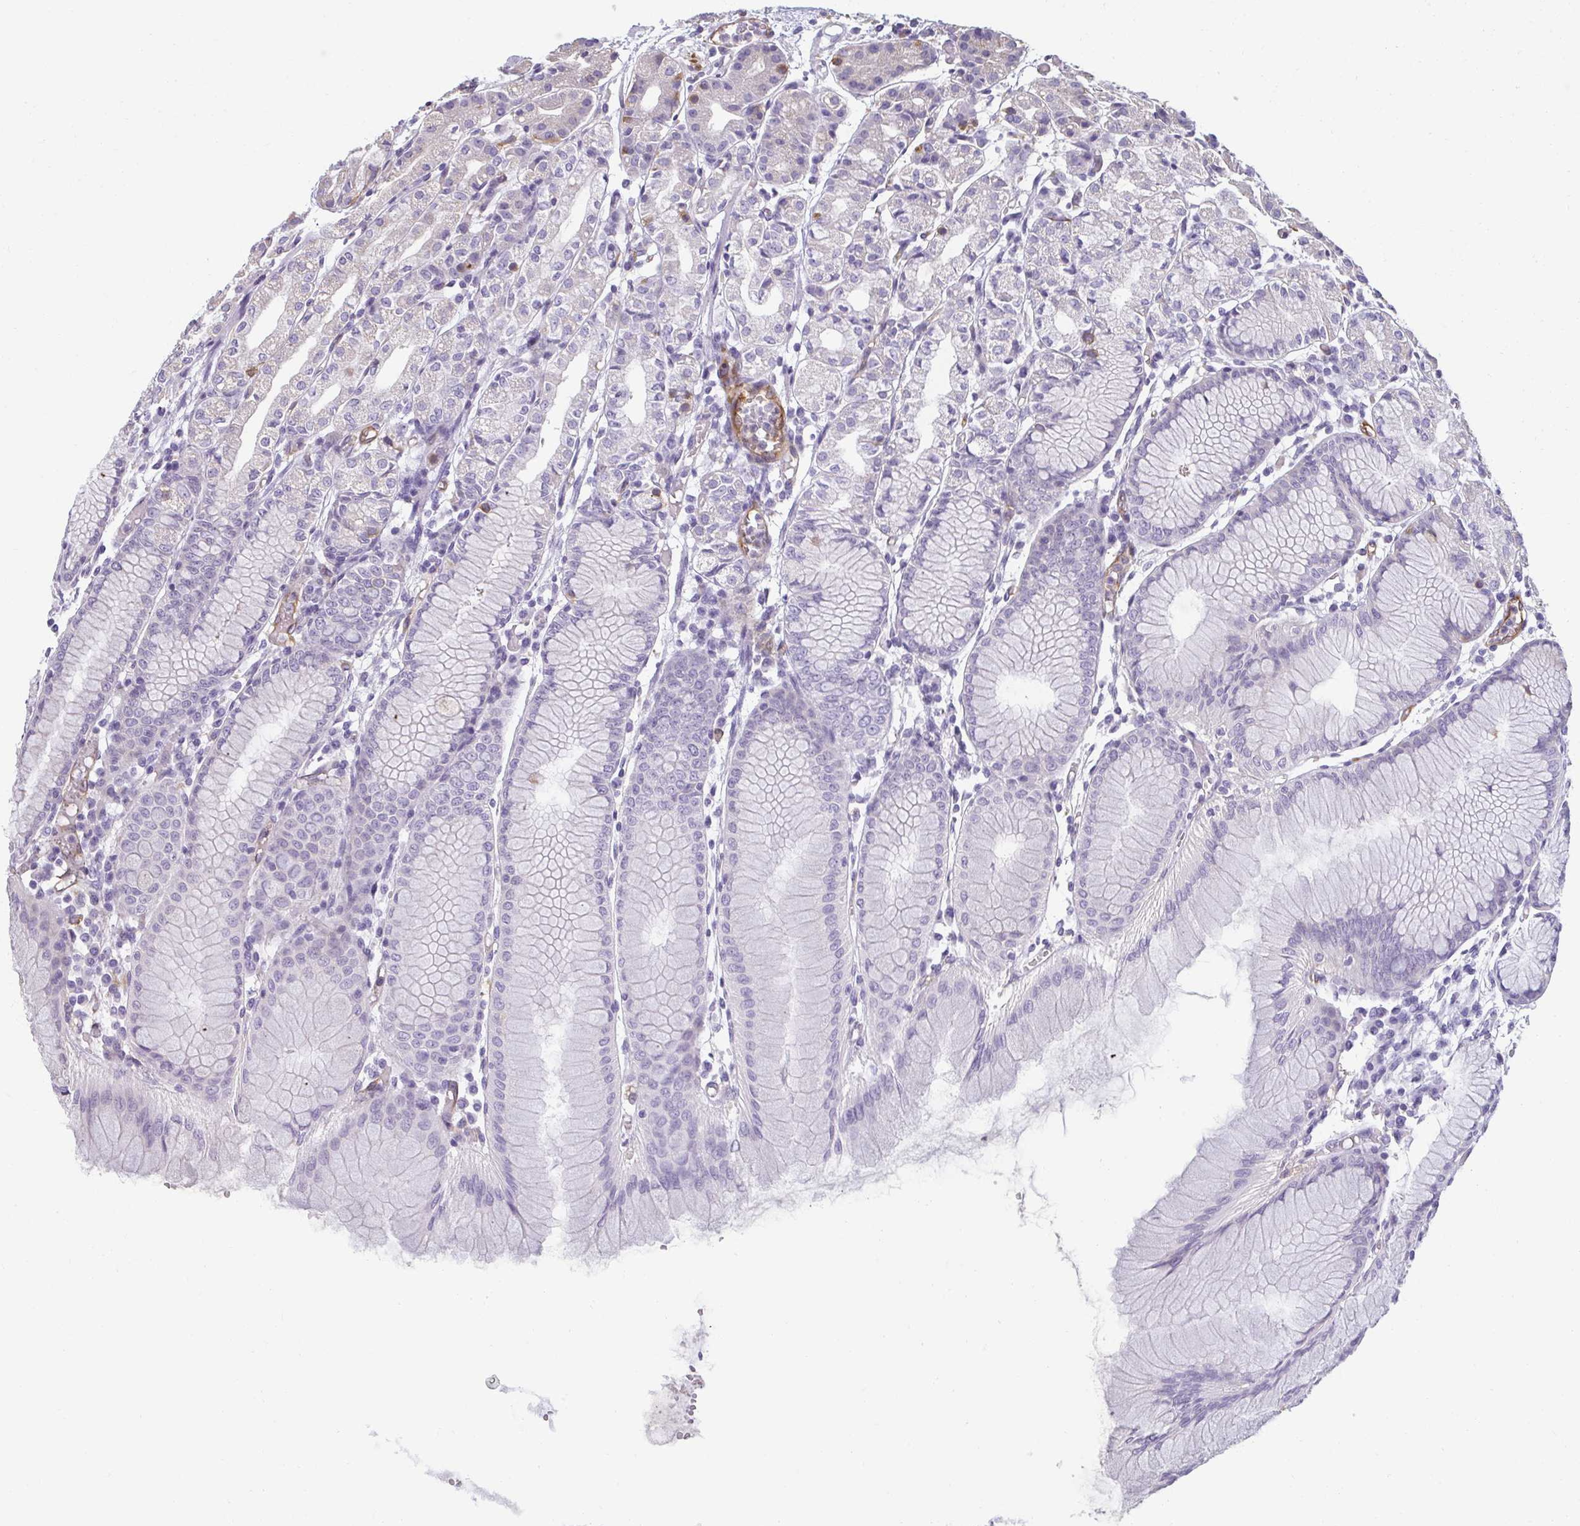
{"staining": {"intensity": "negative", "quantity": "none", "location": "none"}, "tissue": "stomach", "cell_type": "Glandular cells", "image_type": "normal", "snomed": [{"axis": "morphology", "description": "Normal tissue, NOS"}, {"axis": "topography", "description": "Stomach"}], "caption": "Histopathology image shows no protein expression in glandular cells of normal stomach.", "gene": "PDE2A", "patient": {"sex": "female", "age": 57}}